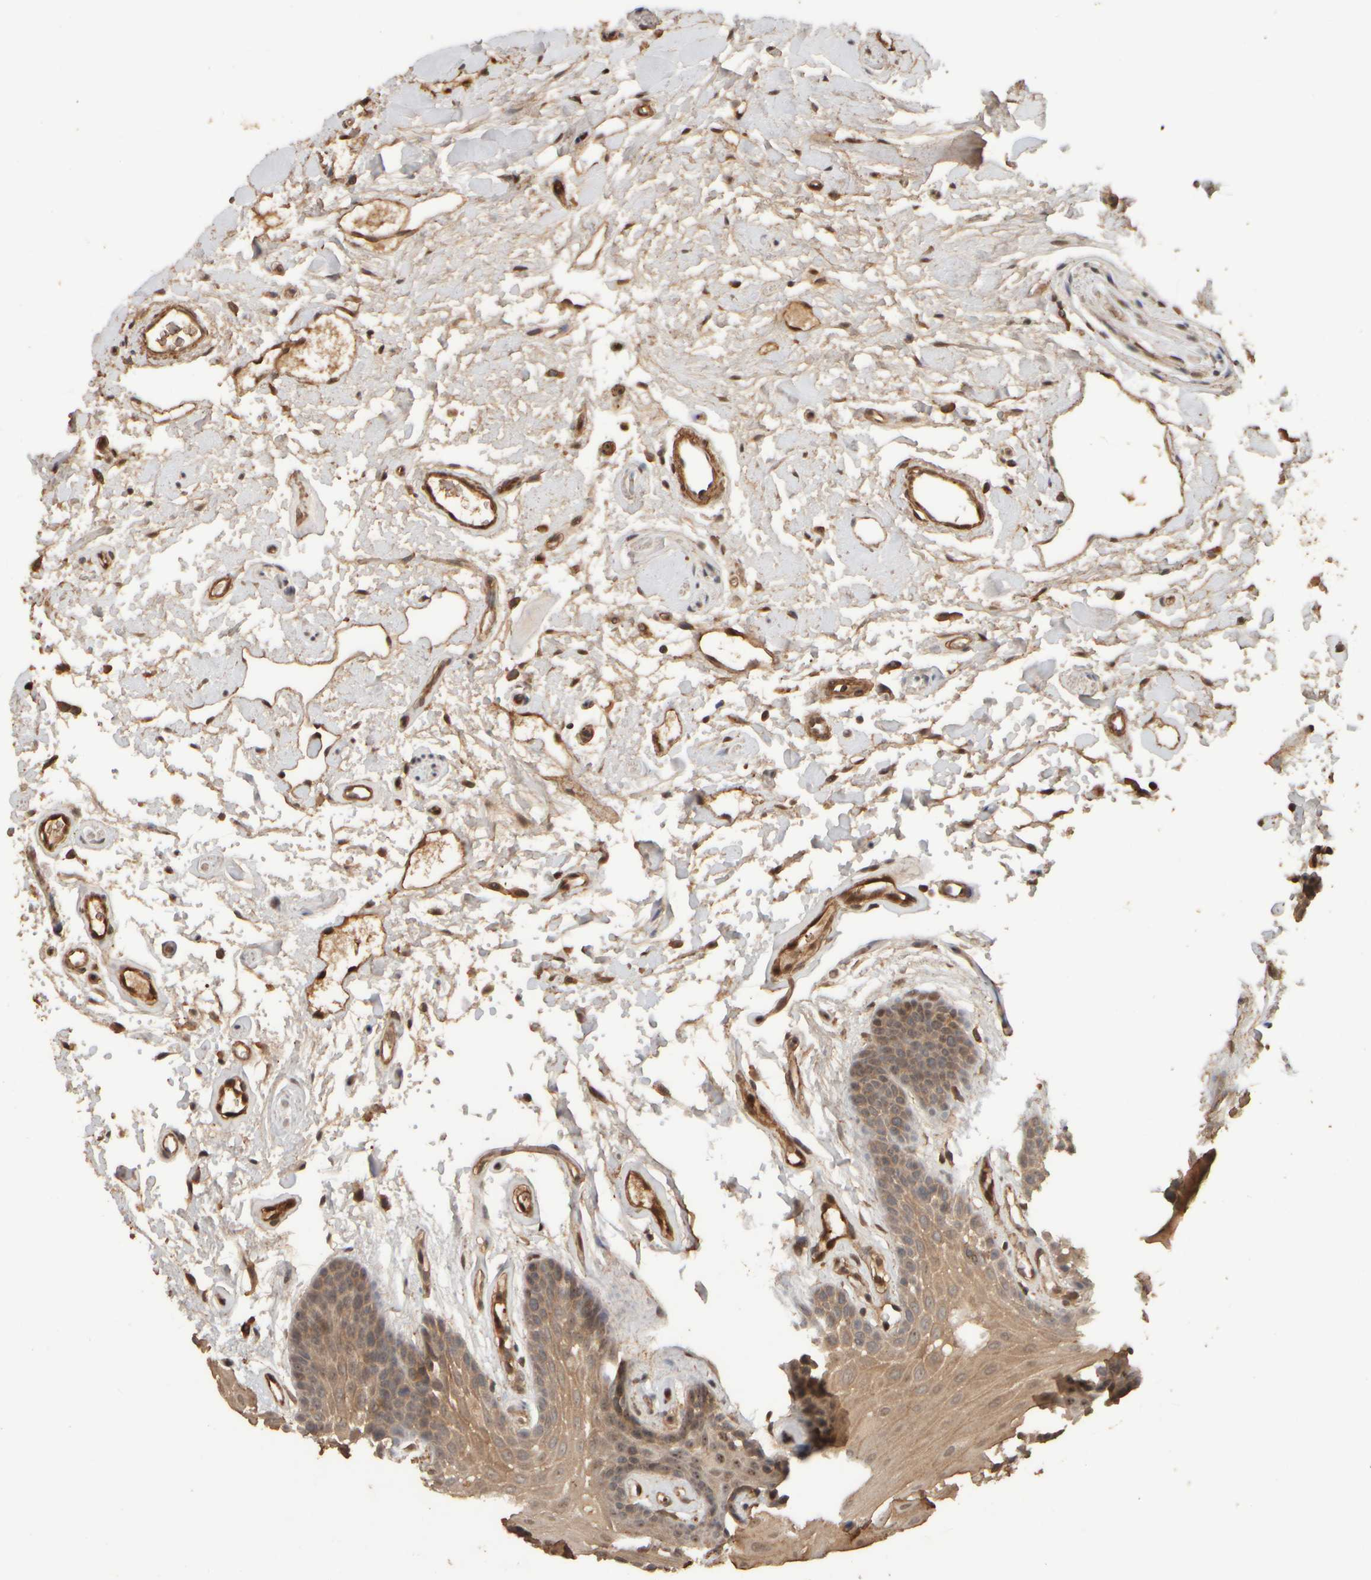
{"staining": {"intensity": "moderate", "quantity": ">75%", "location": "cytoplasmic/membranous,nuclear"}, "tissue": "oral mucosa", "cell_type": "Squamous epithelial cells", "image_type": "normal", "snomed": [{"axis": "morphology", "description": "Normal tissue, NOS"}, {"axis": "topography", "description": "Oral tissue"}], "caption": "A brown stain labels moderate cytoplasmic/membranous,nuclear positivity of a protein in squamous epithelial cells of benign human oral mucosa. The staining was performed using DAB, with brown indicating positive protein expression. Nuclei are stained blue with hematoxylin.", "gene": "SPHK1", "patient": {"sex": "male", "age": 62}}